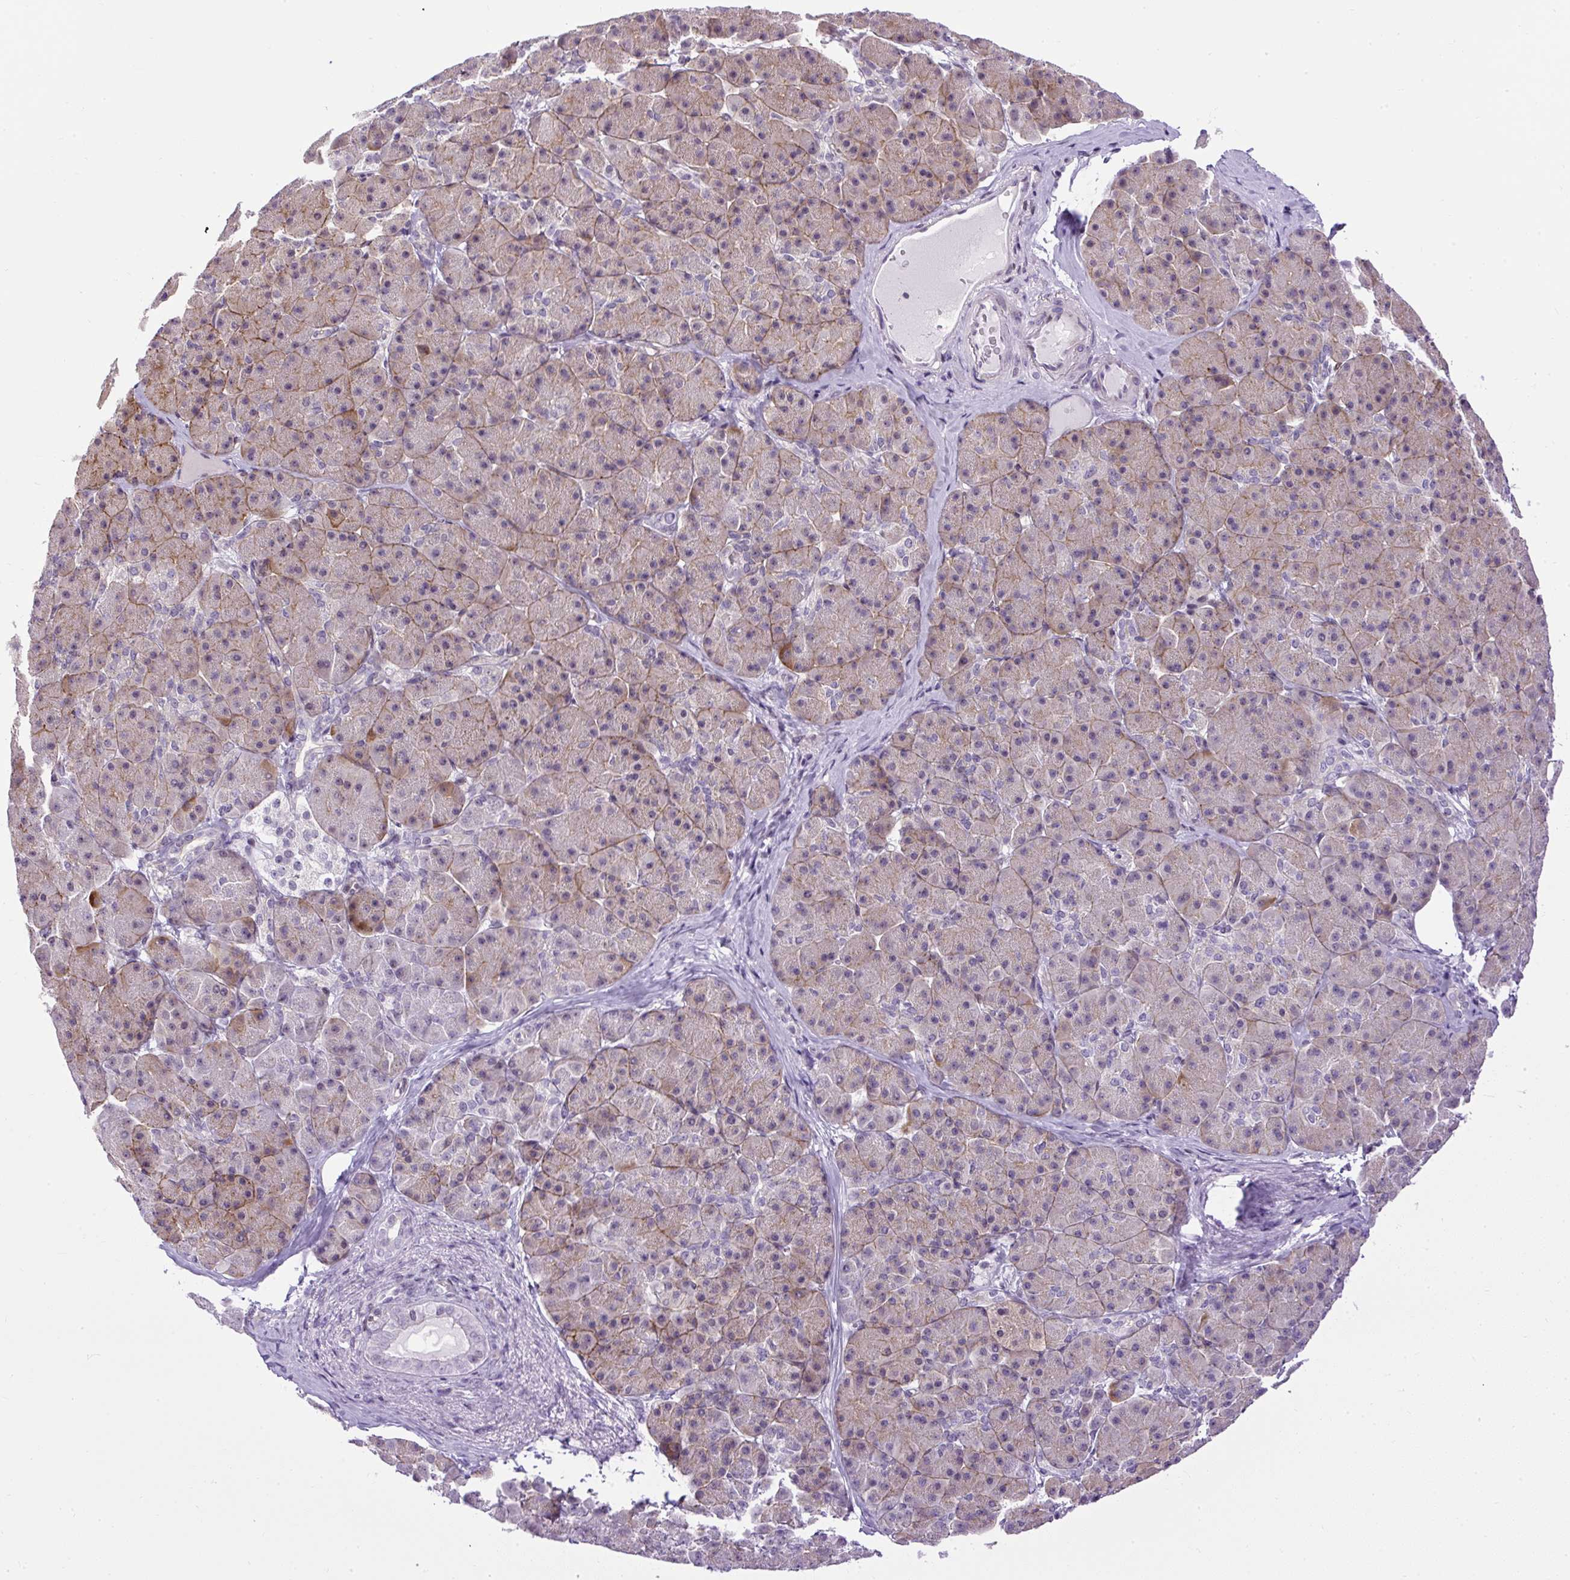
{"staining": {"intensity": "weak", "quantity": "25%-75%", "location": "cytoplasmic/membranous"}, "tissue": "pancreatic cancer", "cell_type": "Tumor cells", "image_type": "cancer", "snomed": [{"axis": "morphology", "description": "Normal tissue, NOS"}, {"axis": "morphology", "description": "Adenocarcinoma, NOS"}, {"axis": "topography", "description": "Pancreas"}], "caption": "The image demonstrates immunohistochemical staining of pancreatic cancer (adenocarcinoma). There is weak cytoplasmic/membranous staining is seen in about 25%-75% of tumor cells.", "gene": "ARHGEF18", "patient": {"sex": "female", "age": 68}}